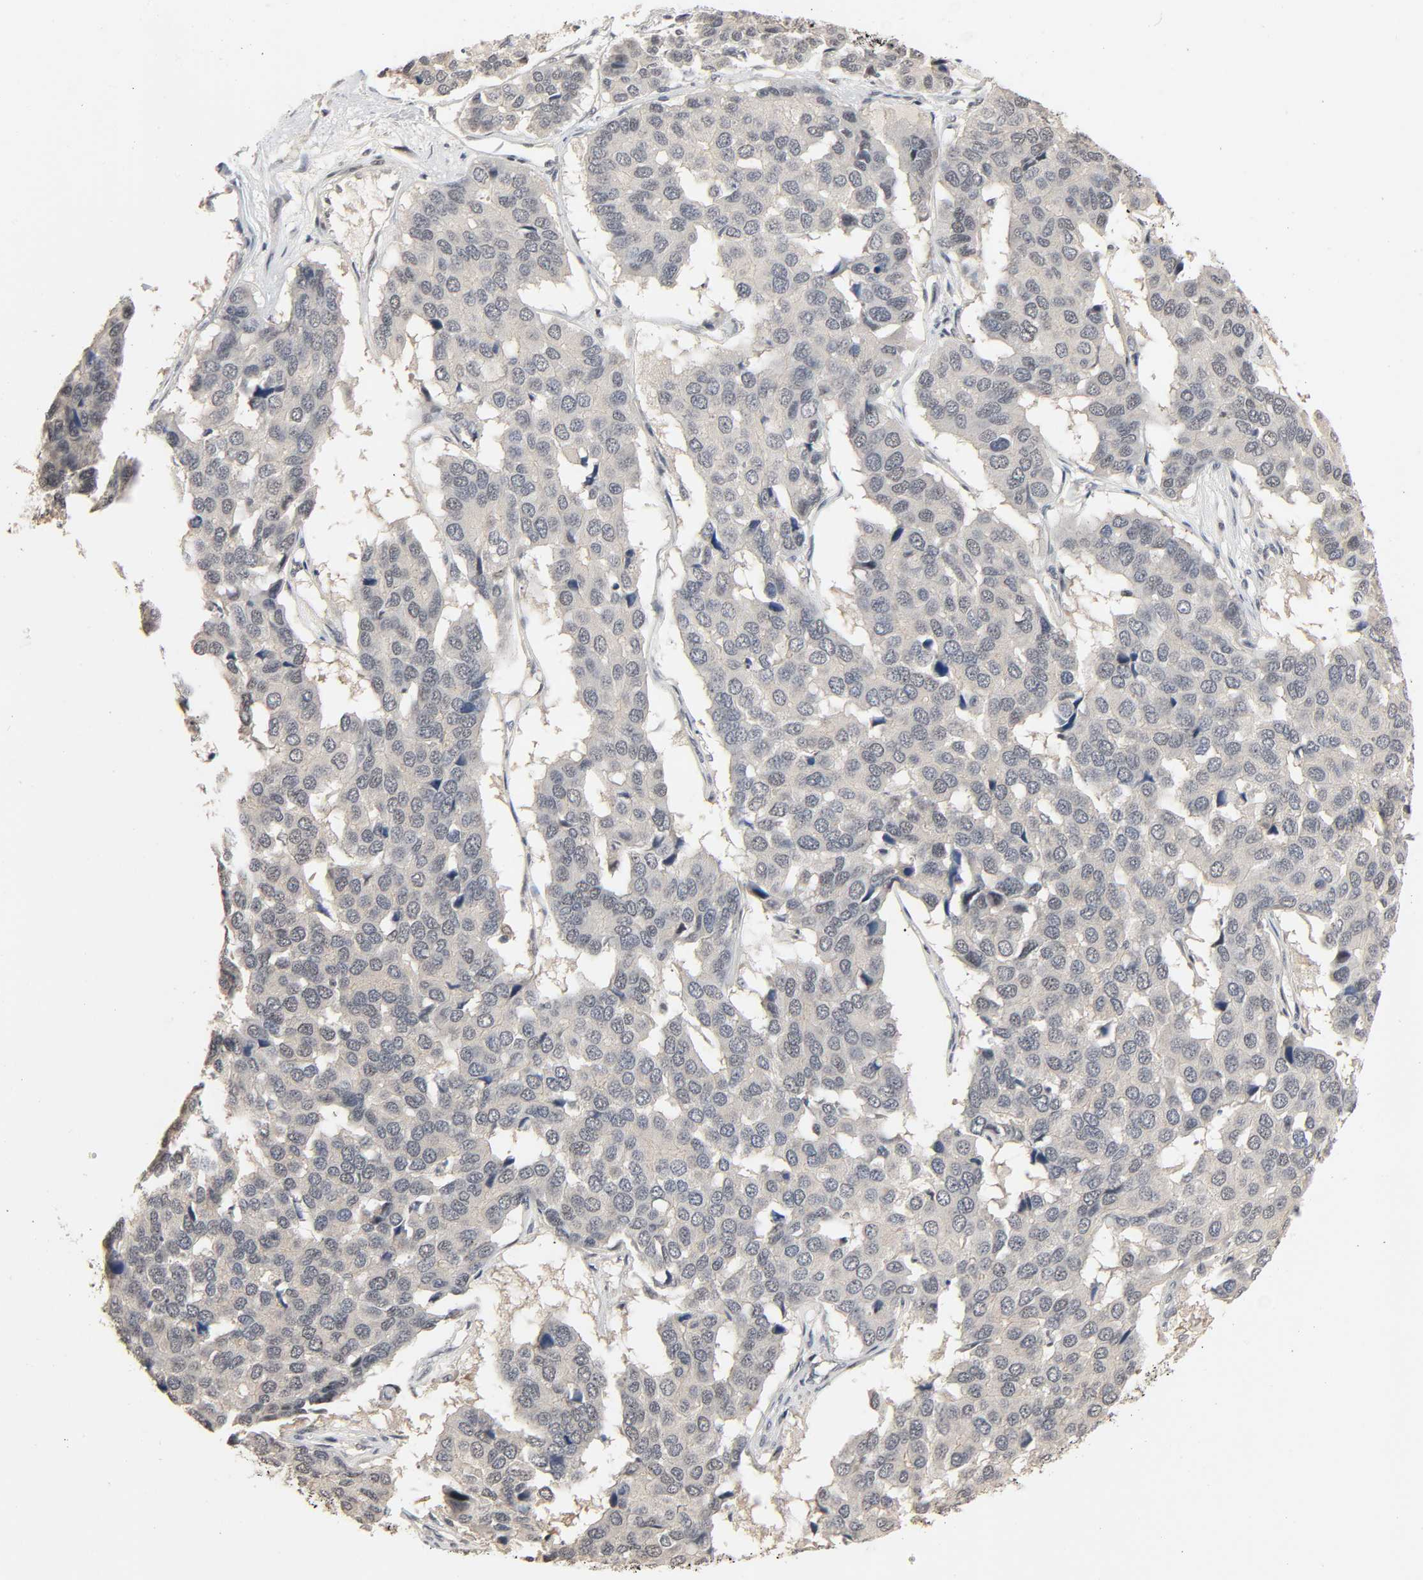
{"staining": {"intensity": "negative", "quantity": "none", "location": "none"}, "tissue": "pancreatic cancer", "cell_type": "Tumor cells", "image_type": "cancer", "snomed": [{"axis": "morphology", "description": "Adenocarcinoma, NOS"}, {"axis": "topography", "description": "Pancreas"}], "caption": "This is an immunohistochemistry image of pancreatic cancer (adenocarcinoma). There is no positivity in tumor cells.", "gene": "MAGEA8", "patient": {"sex": "male", "age": 50}}